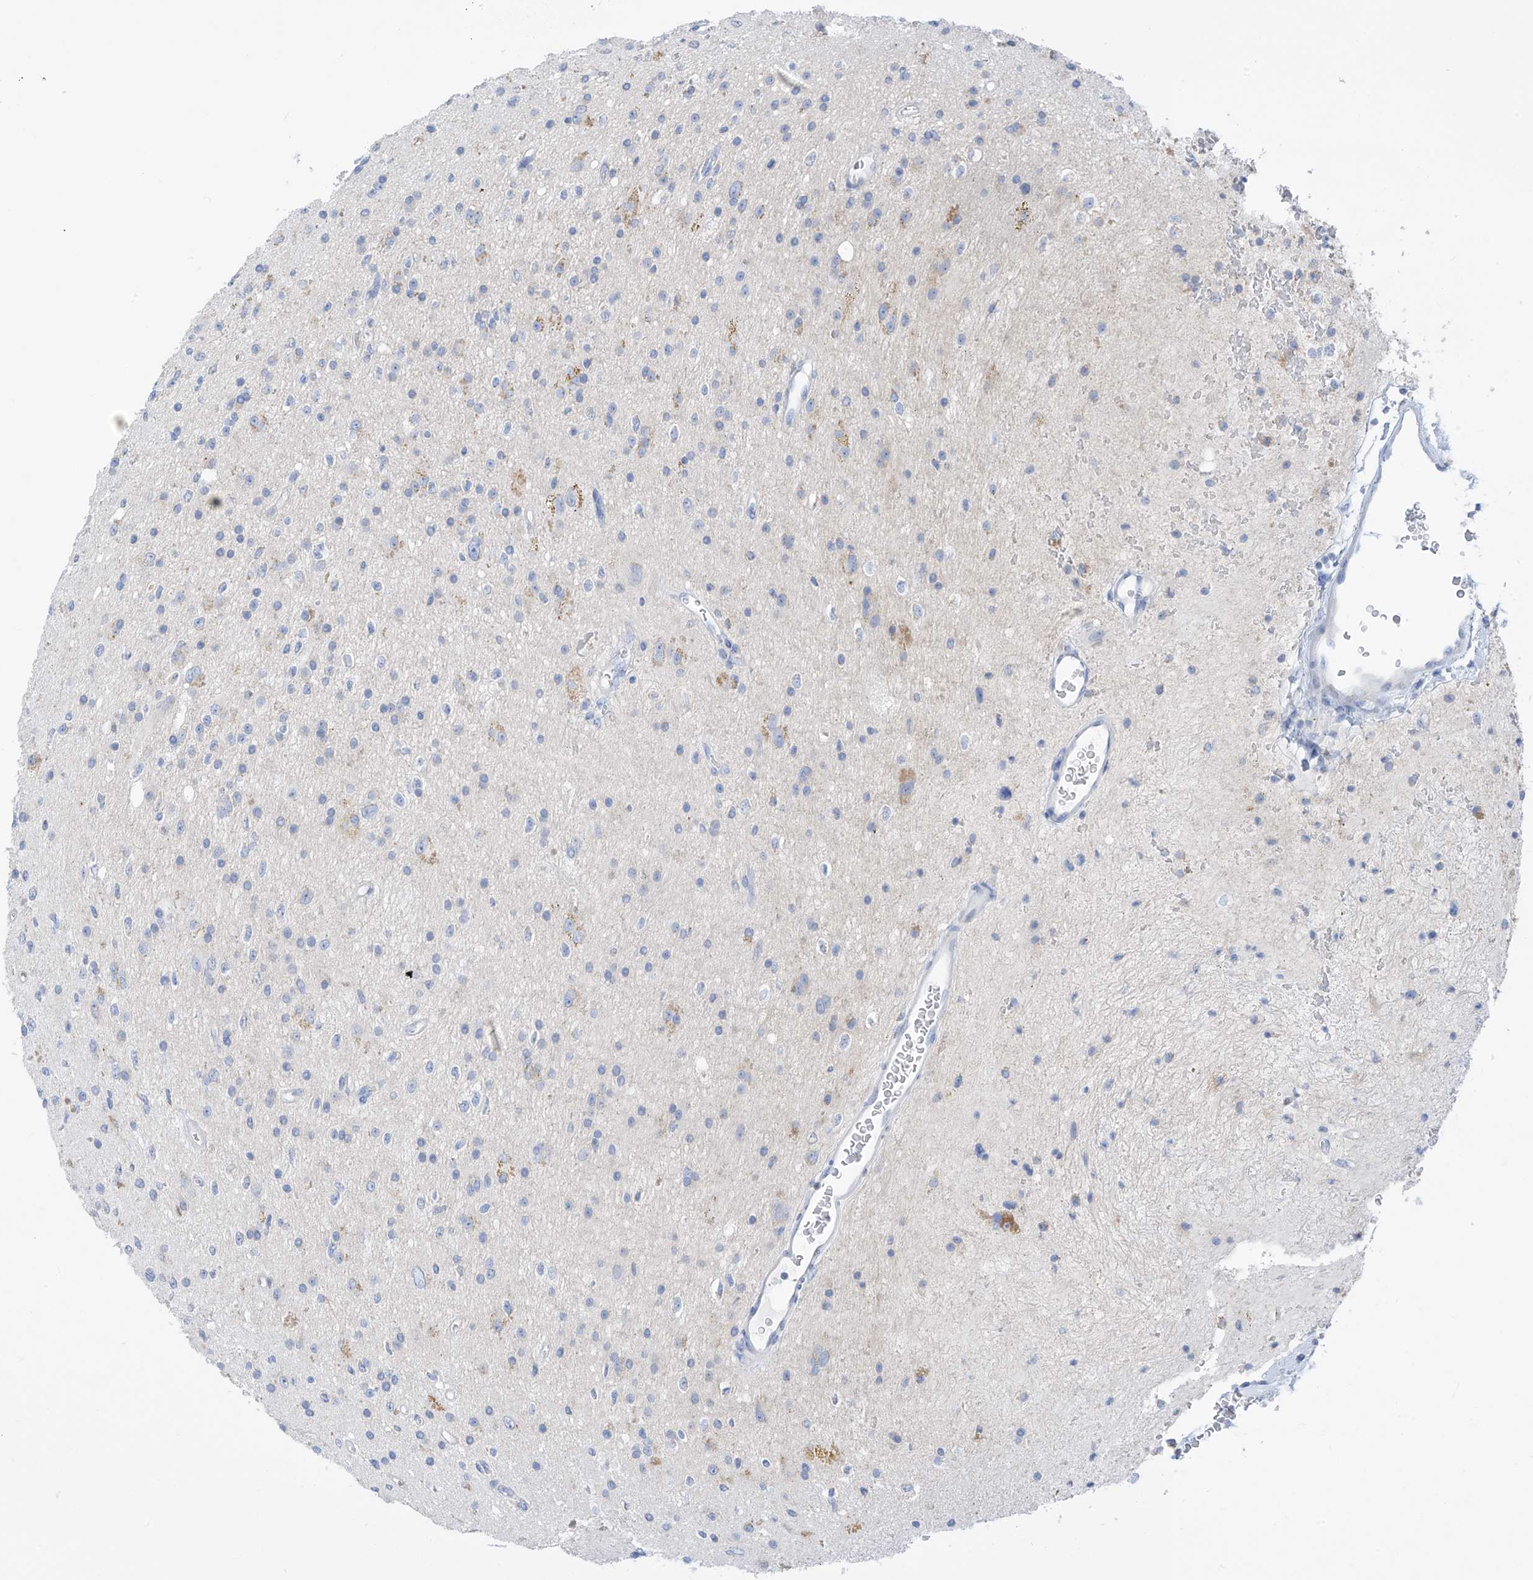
{"staining": {"intensity": "negative", "quantity": "none", "location": "none"}, "tissue": "glioma", "cell_type": "Tumor cells", "image_type": "cancer", "snomed": [{"axis": "morphology", "description": "Glioma, malignant, High grade"}, {"axis": "topography", "description": "Brain"}], "caption": "This is an immunohistochemistry histopathology image of human malignant high-grade glioma. There is no expression in tumor cells.", "gene": "ZNF404", "patient": {"sex": "male", "age": 34}}